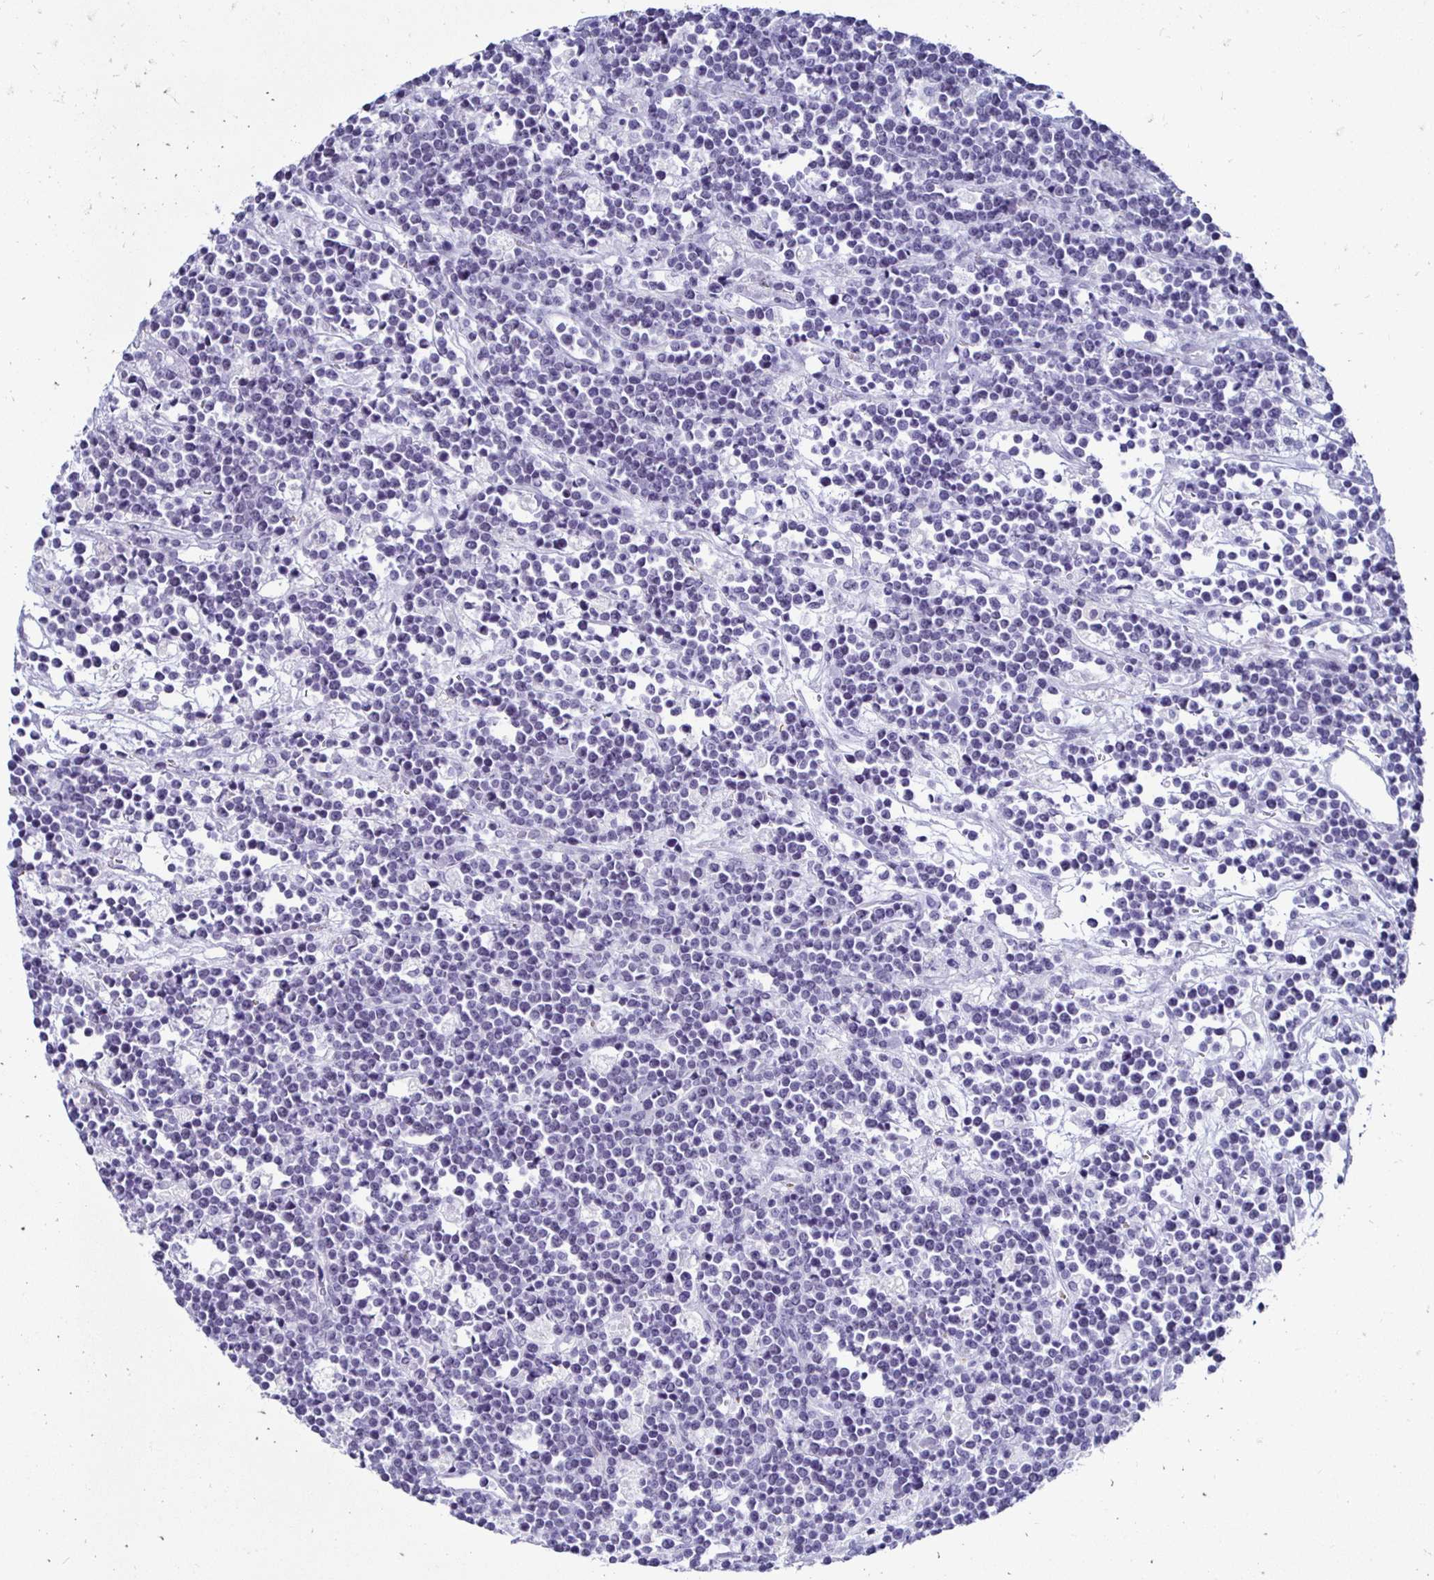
{"staining": {"intensity": "negative", "quantity": "none", "location": "none"}, "tissue": "lymphoma", "cell_type": "Tumor cells", "image_type": "cancer", "snomed": [{"axis": "morphology", "description": "Malignant lymphoma, non-Hodgkin's type, High grade"}, {"axis": "topography", "description": "Ovary"}], "caption": "This is a histopathology image of immunohistochemistry (IHC) staining of lymphoma, which shows no staining in tumor cells. Brightfield microscopy of immunohistochemistry (IHC) stained with DAB (3,3'-diaminobenzidine) (brown) and hematoxylin (blue), captured at high magnification.", "gene": "RHBDL3", "patient": {"sex": "female", "age": 56}}